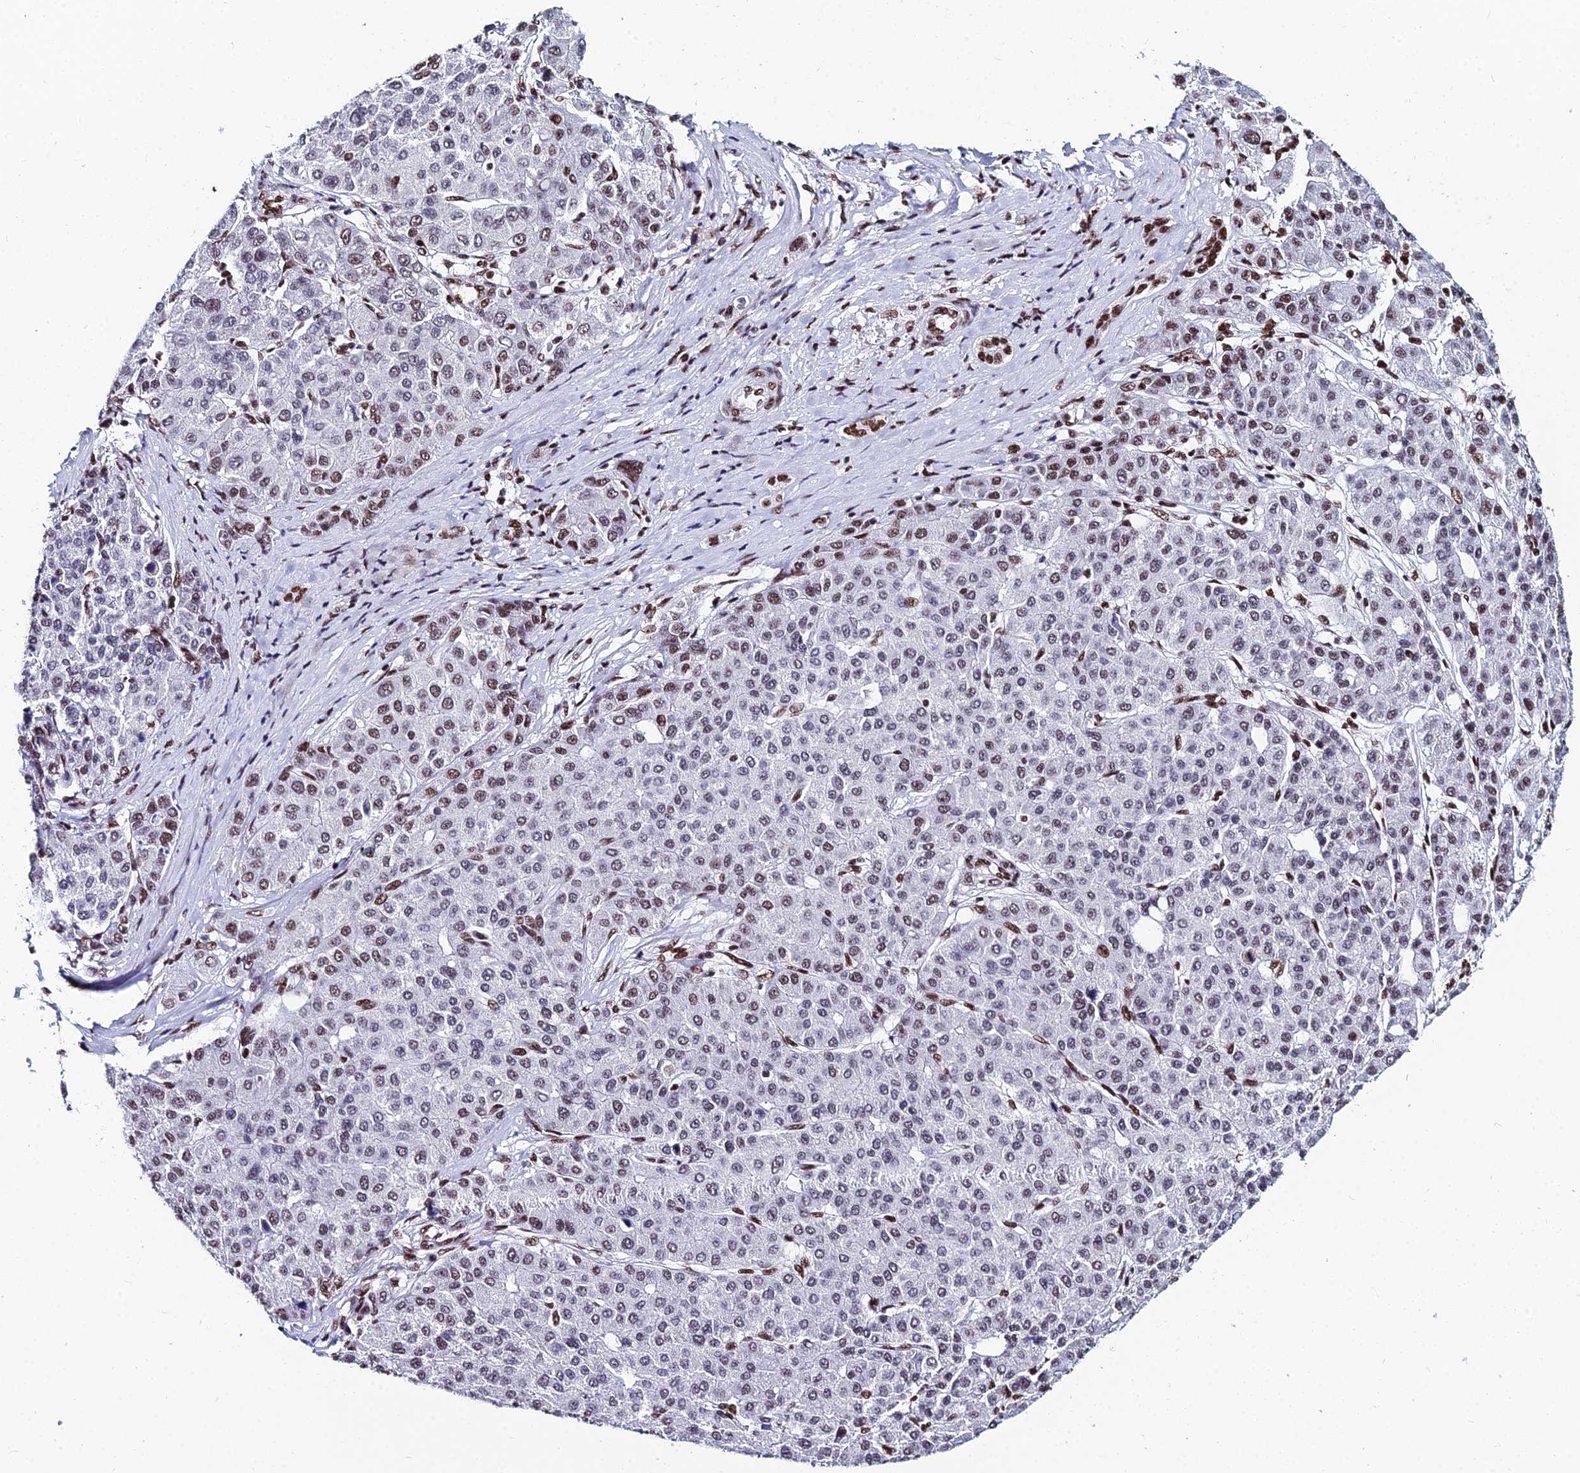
{"staining": {"intensity": "moderate", "quantity": "25%-75%", "location": "nuclear"}, "tissue": "liver cancer", "cell_type": "Tumor cells", "image_type": "cancer", "snomed": [{"axis": "morphology", "description": "Carcinoma, Hepatocellular, NOS"}, {"axis": "topography", "description": "Liver"}], "caption": "Immunohistochemical staining of hepatocellular carcinoma (liver) exhibits medium levels of moderate nuclear protein positivity in approximately 25%-75% of tumor cells.", "gene": "HNRNPH1", "patient": {"sex": "male", "age": 65}}